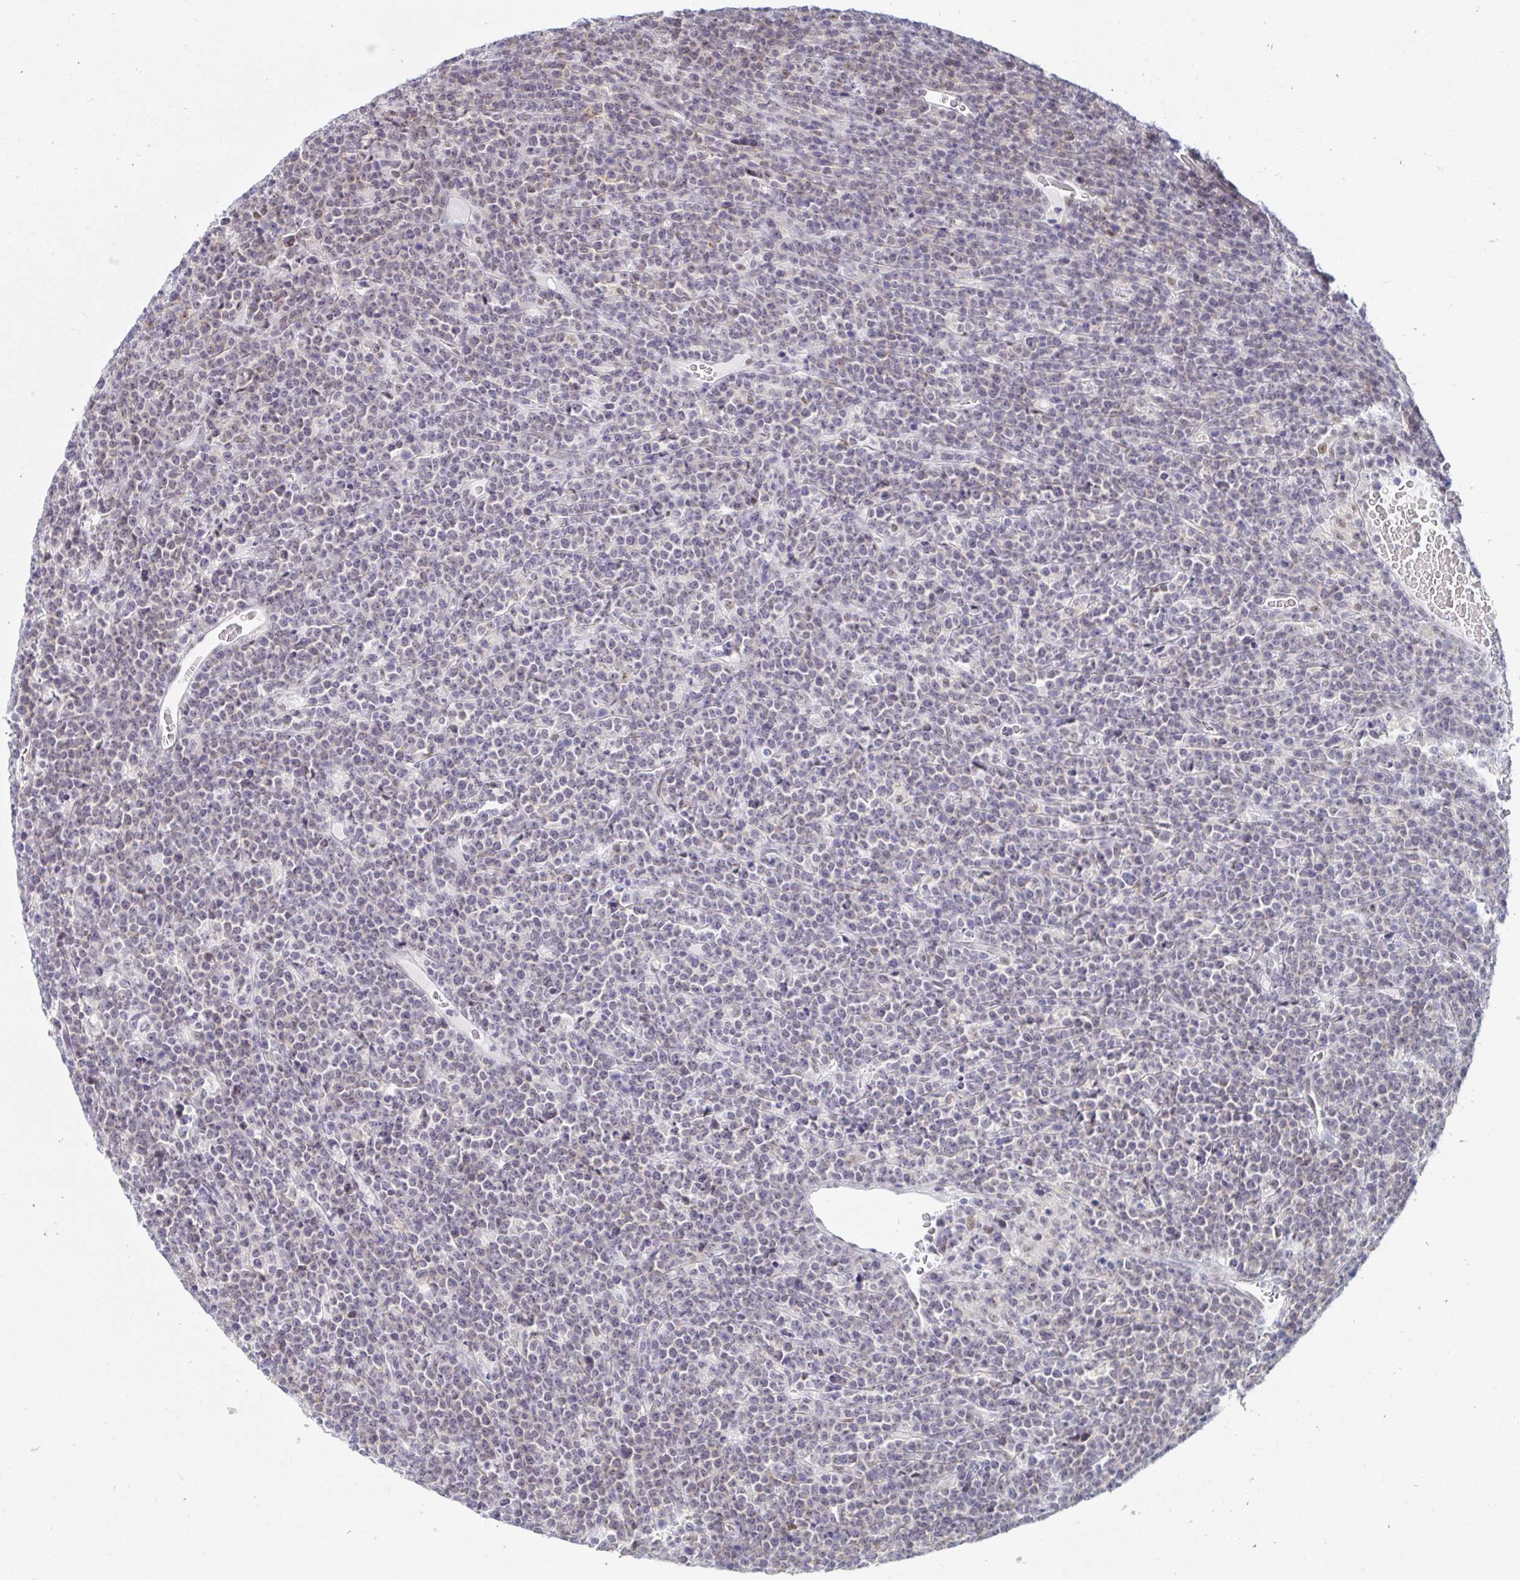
{"staining": {"intensity": "negative", "quantity": "none", "location": "none"}, "tissue": "lymphoma", "cell_type": "Tumor cells", "image_type": "cancer", "snomed": [{"axis": "morphology", "description": "Malignant lymphoma, non-Hodgkin's type, High grade"}, {"axis": "topography", "description": "Ovary"}], "caption": "A histopathology image of lymphoma stained for a protein reveals no brown staining in tumor cells.", "gene": "COL28A1", "patient": {"sex": "female", "age": 56}}